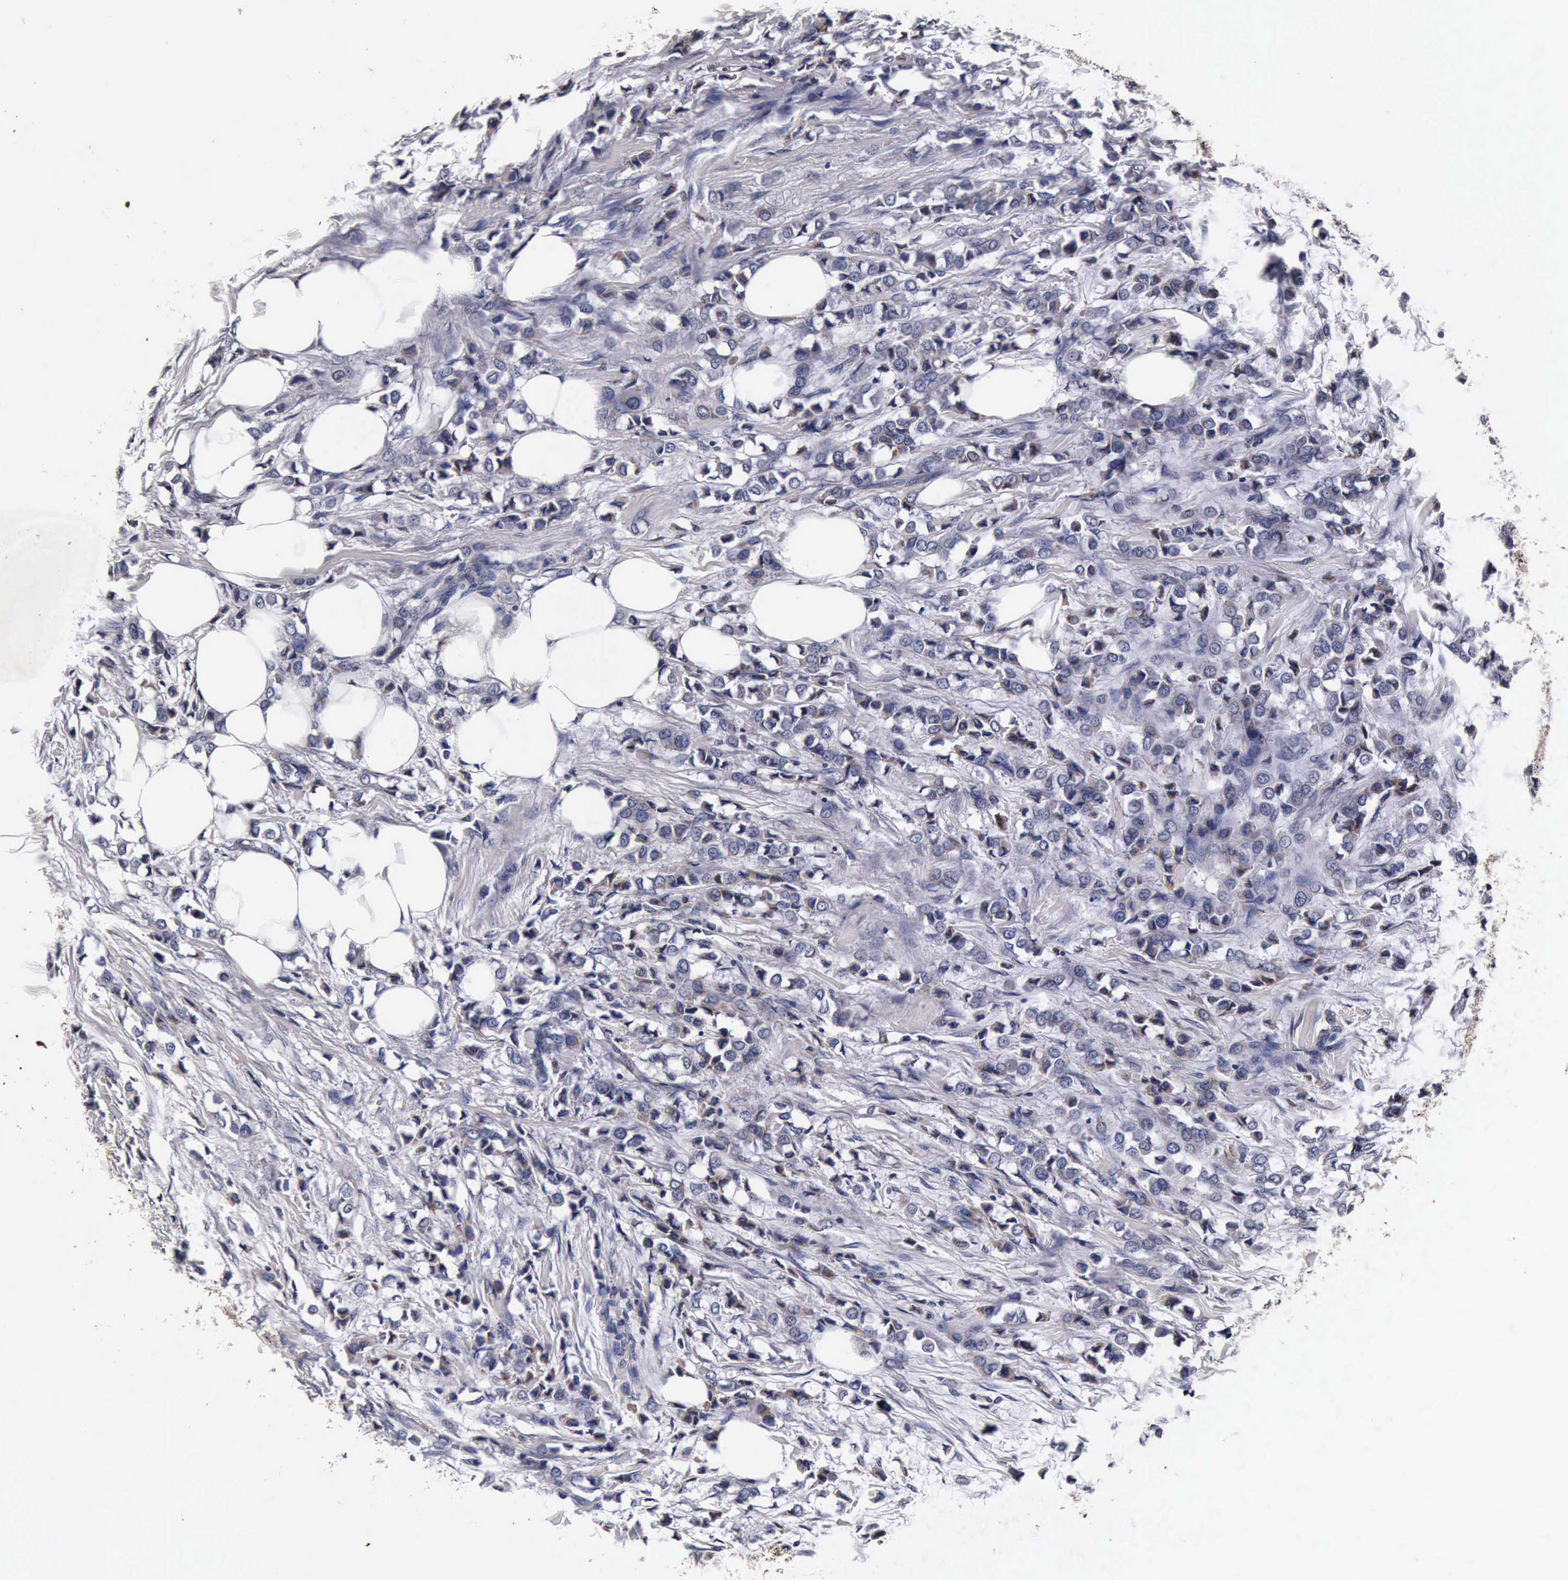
{"staining": {"intensity": "negative", "quantity": "none", "location": "none"}, "tissue": "breast cancer", "cell_type": "Tumor cells", "image_type": "cancer", "snomed": [{"axis": "morphology", "description": "Lobular carcinoma"}, {"axis": "topography", "description": "Breast"}], "caption": "There is no significant expression in tumor cells of breast cancer.", "gene": "CST3", "patient": {"sex": "female", "age": 51}}